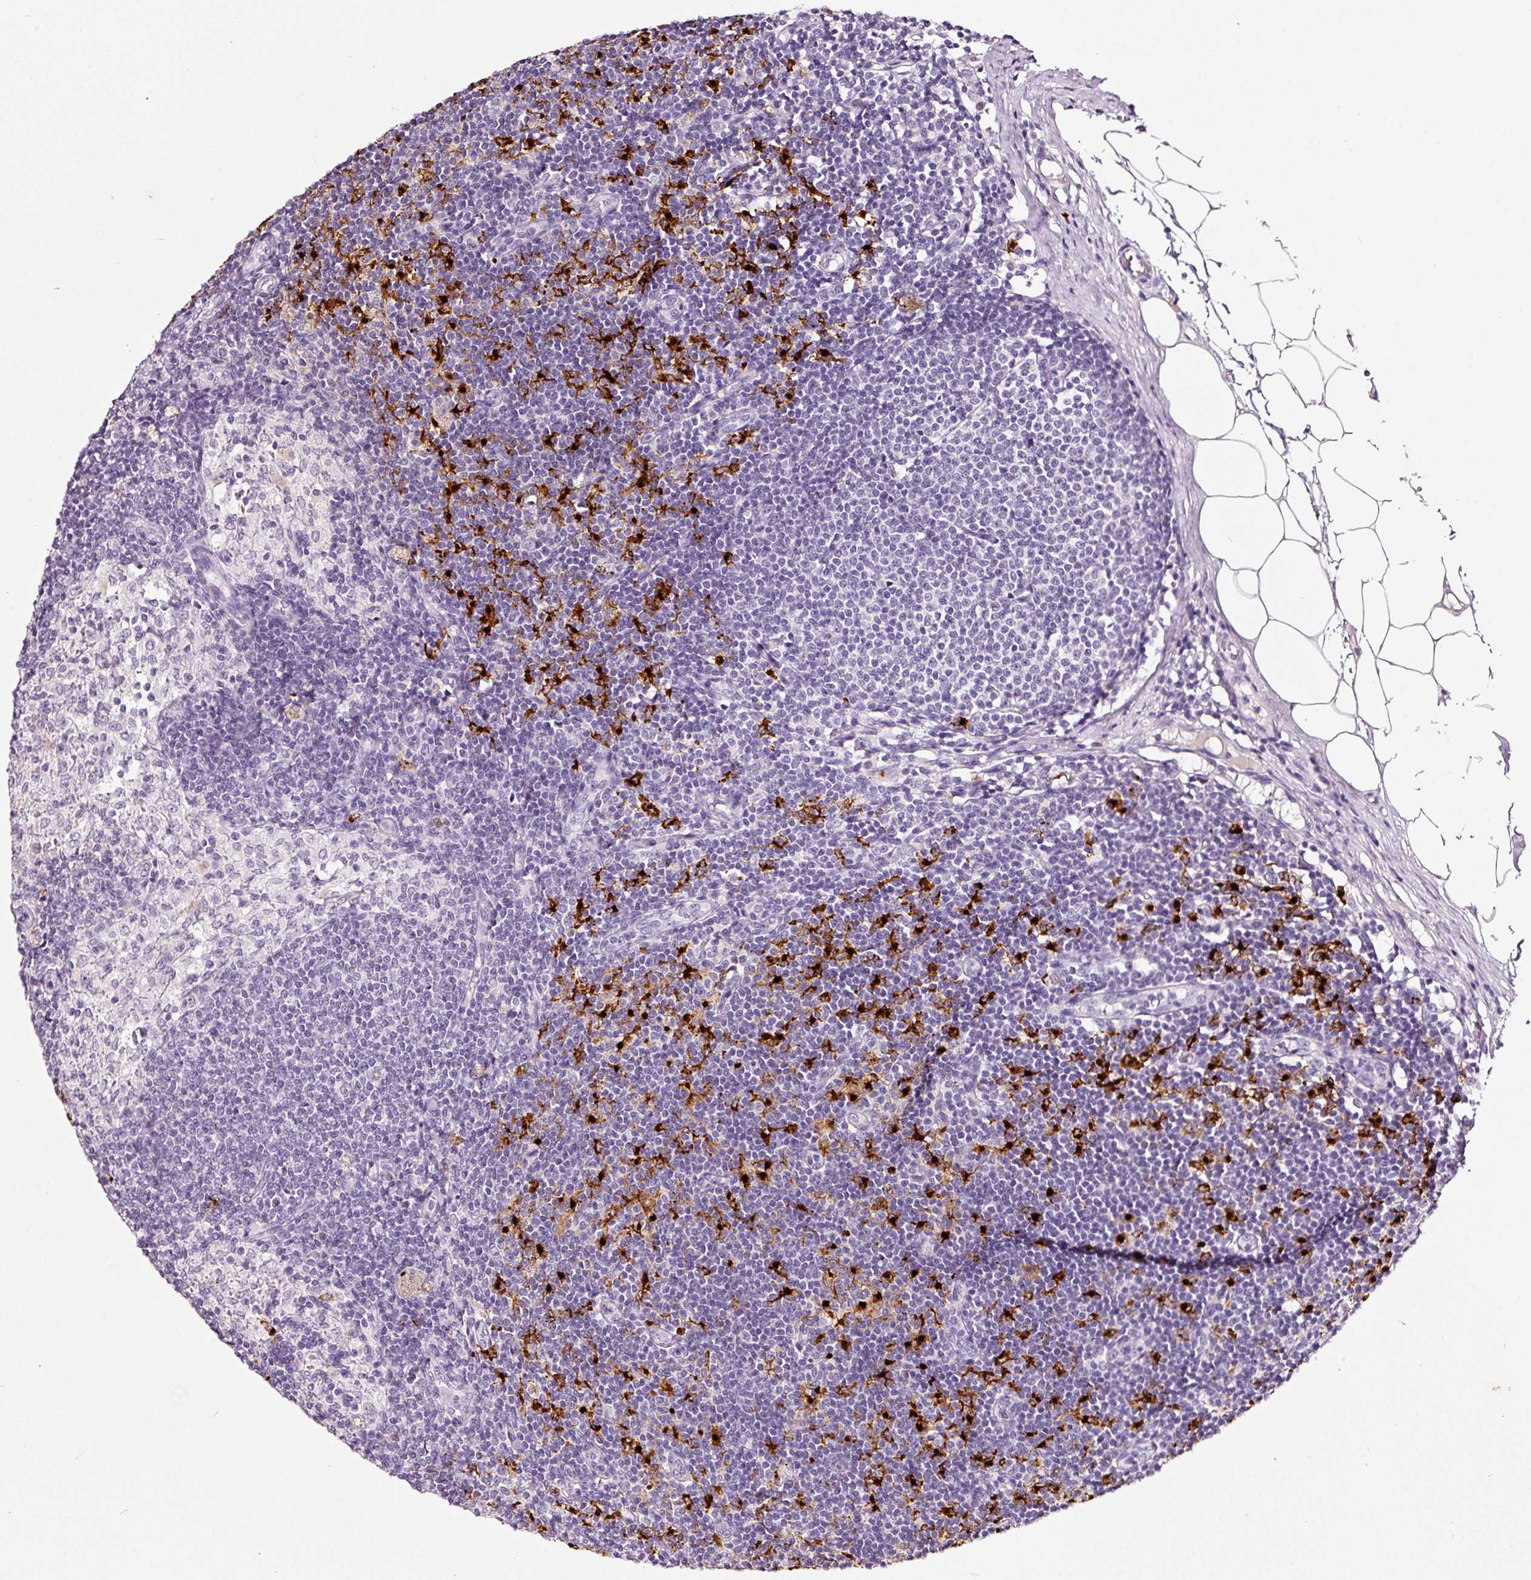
{"staining": {"intensity": "negative", "quantity": "none", "location": "none"}, "tissue": "lymph node", "cell_type": "Germinal center cells", "image_type": "normal", "snomed": [{"axis": "morphology", "description": "Normal tissue, NOS"}, {"axis": "topography", "description": "Lymph node"}], "caption": "Lymph node stained for a protein using immunohistochemistry (IHC) shows no positivity germinal center cells.", "gene": "LAMP3", "patient": {"sex": "male", "age": 49}}